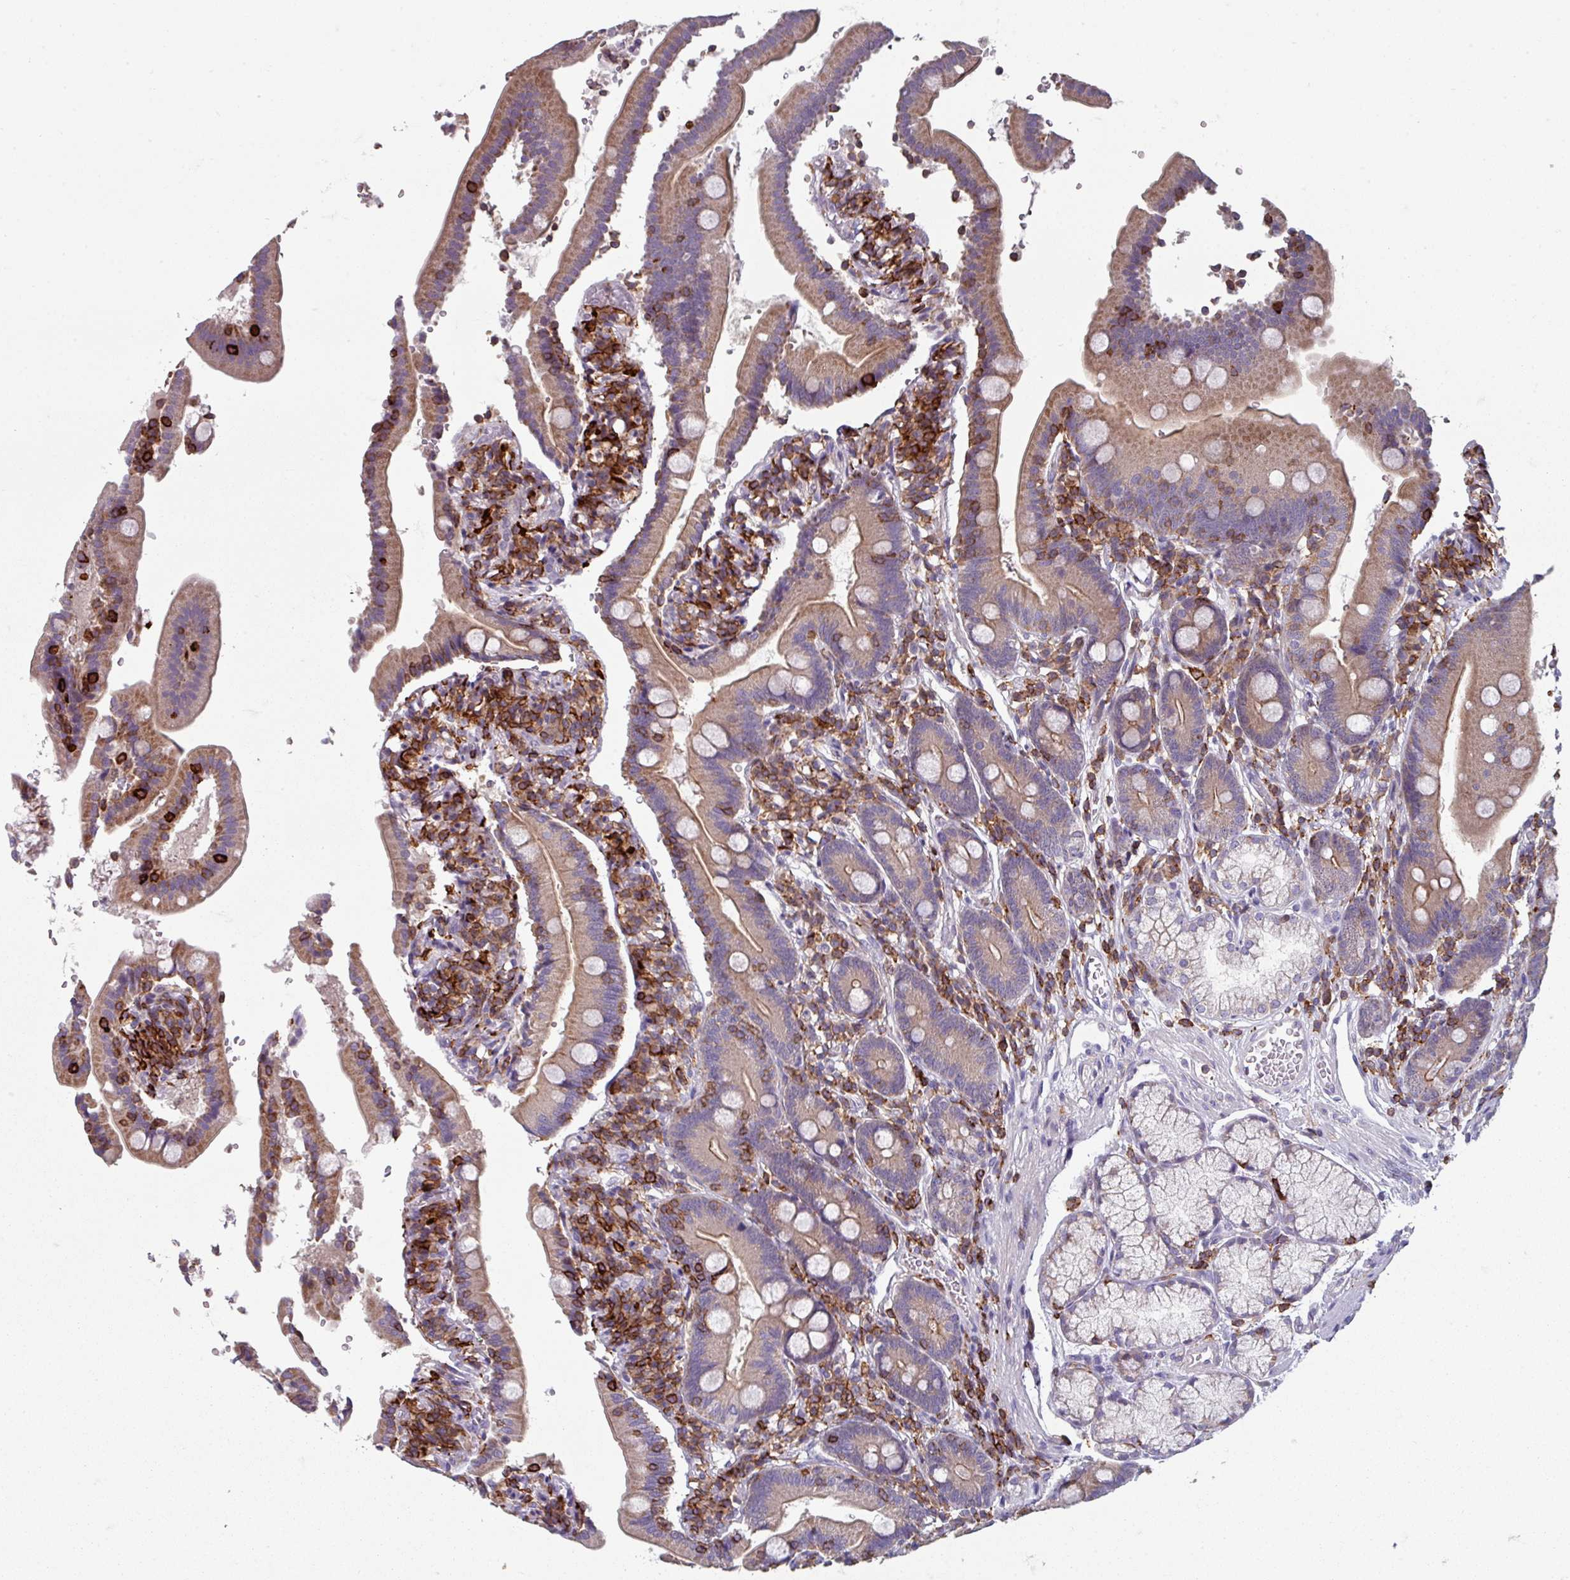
{"staining": {"intensity": "moderate", "quantity": ">75%", "location": "cytoplasmic/membranous"}, "tissue": "duodenum", "cell_type": "Glandular cells", "image_type": "normal", "snomed": [{"axis": "morphology", "description": "Normal tissue, NOS"}, {"axis": "topography", "description": "Duodenum"}], "caption": "Brown immunohistochemical staining in unremarkable human duodenum shows moderate cytoplasmic/membranous staining in about >75% of glandular cells.", "gene": "NEDD9", "patient": {"sex": "female", "age": 67}}